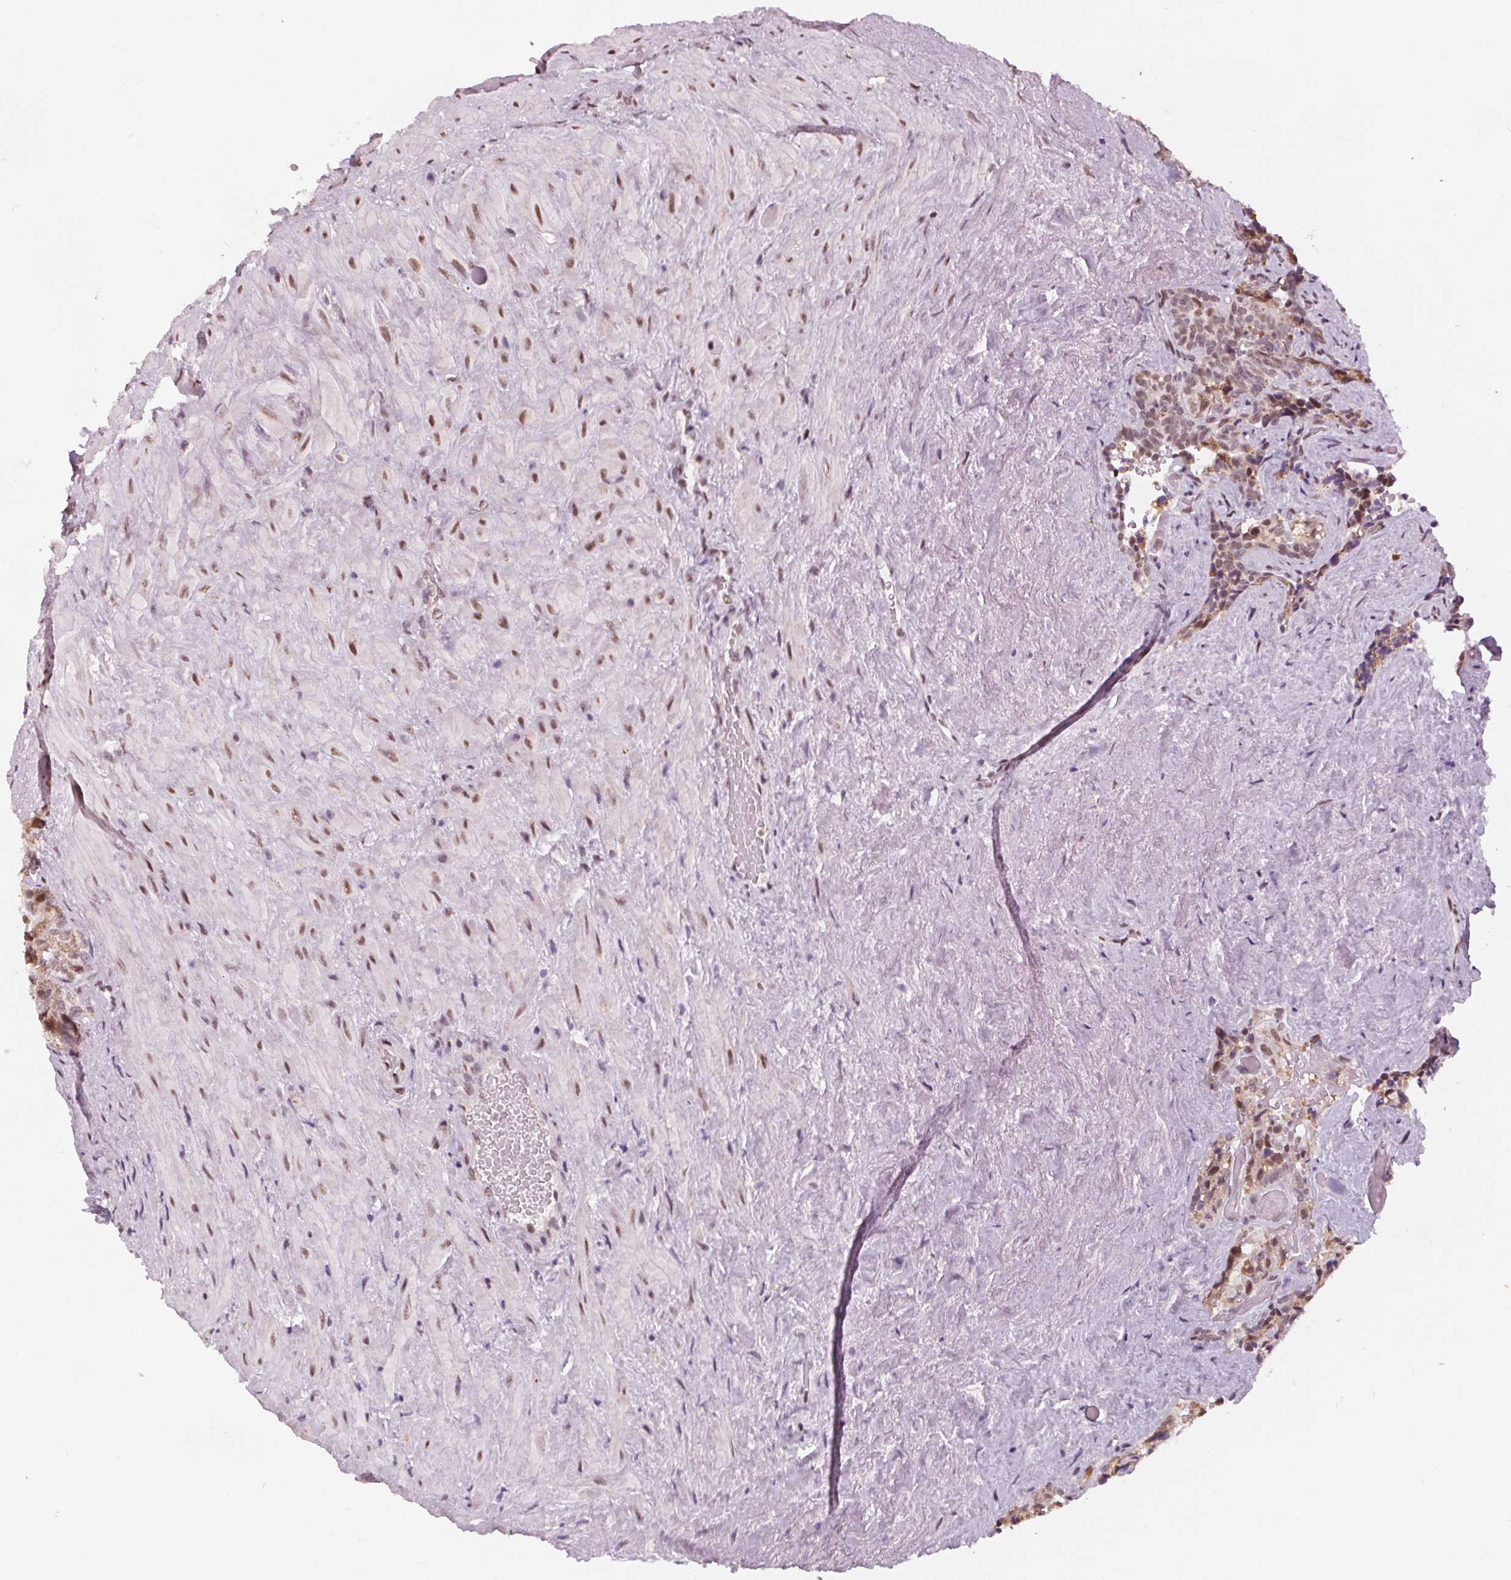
{"staining": {"intensity": "moderate", "quantity": "25%-75%", "location": "nuclear"}, "tissue": "seminal vesicle", "cell_type": "Glandular cells", "image_type": "normal", "snomed": [{"axis": "morphology", "description": "Normal tissue, NOS"}, {"axis": "topography", "description": "Seminal veicle"}], "caption": "Glandular cells reveal moderate nuclear positivity in about 25%-75% of cells in benign seminal vesicle. The staining was performed using DAB (3,3'-diaminobenzidine) to visualize the protein expression in brown, while the nuclei were stained in blue with hematoxylin (Magnification: 20x).", "gene": "DPM2", "patient": {"sex": "male", "age": 69}}